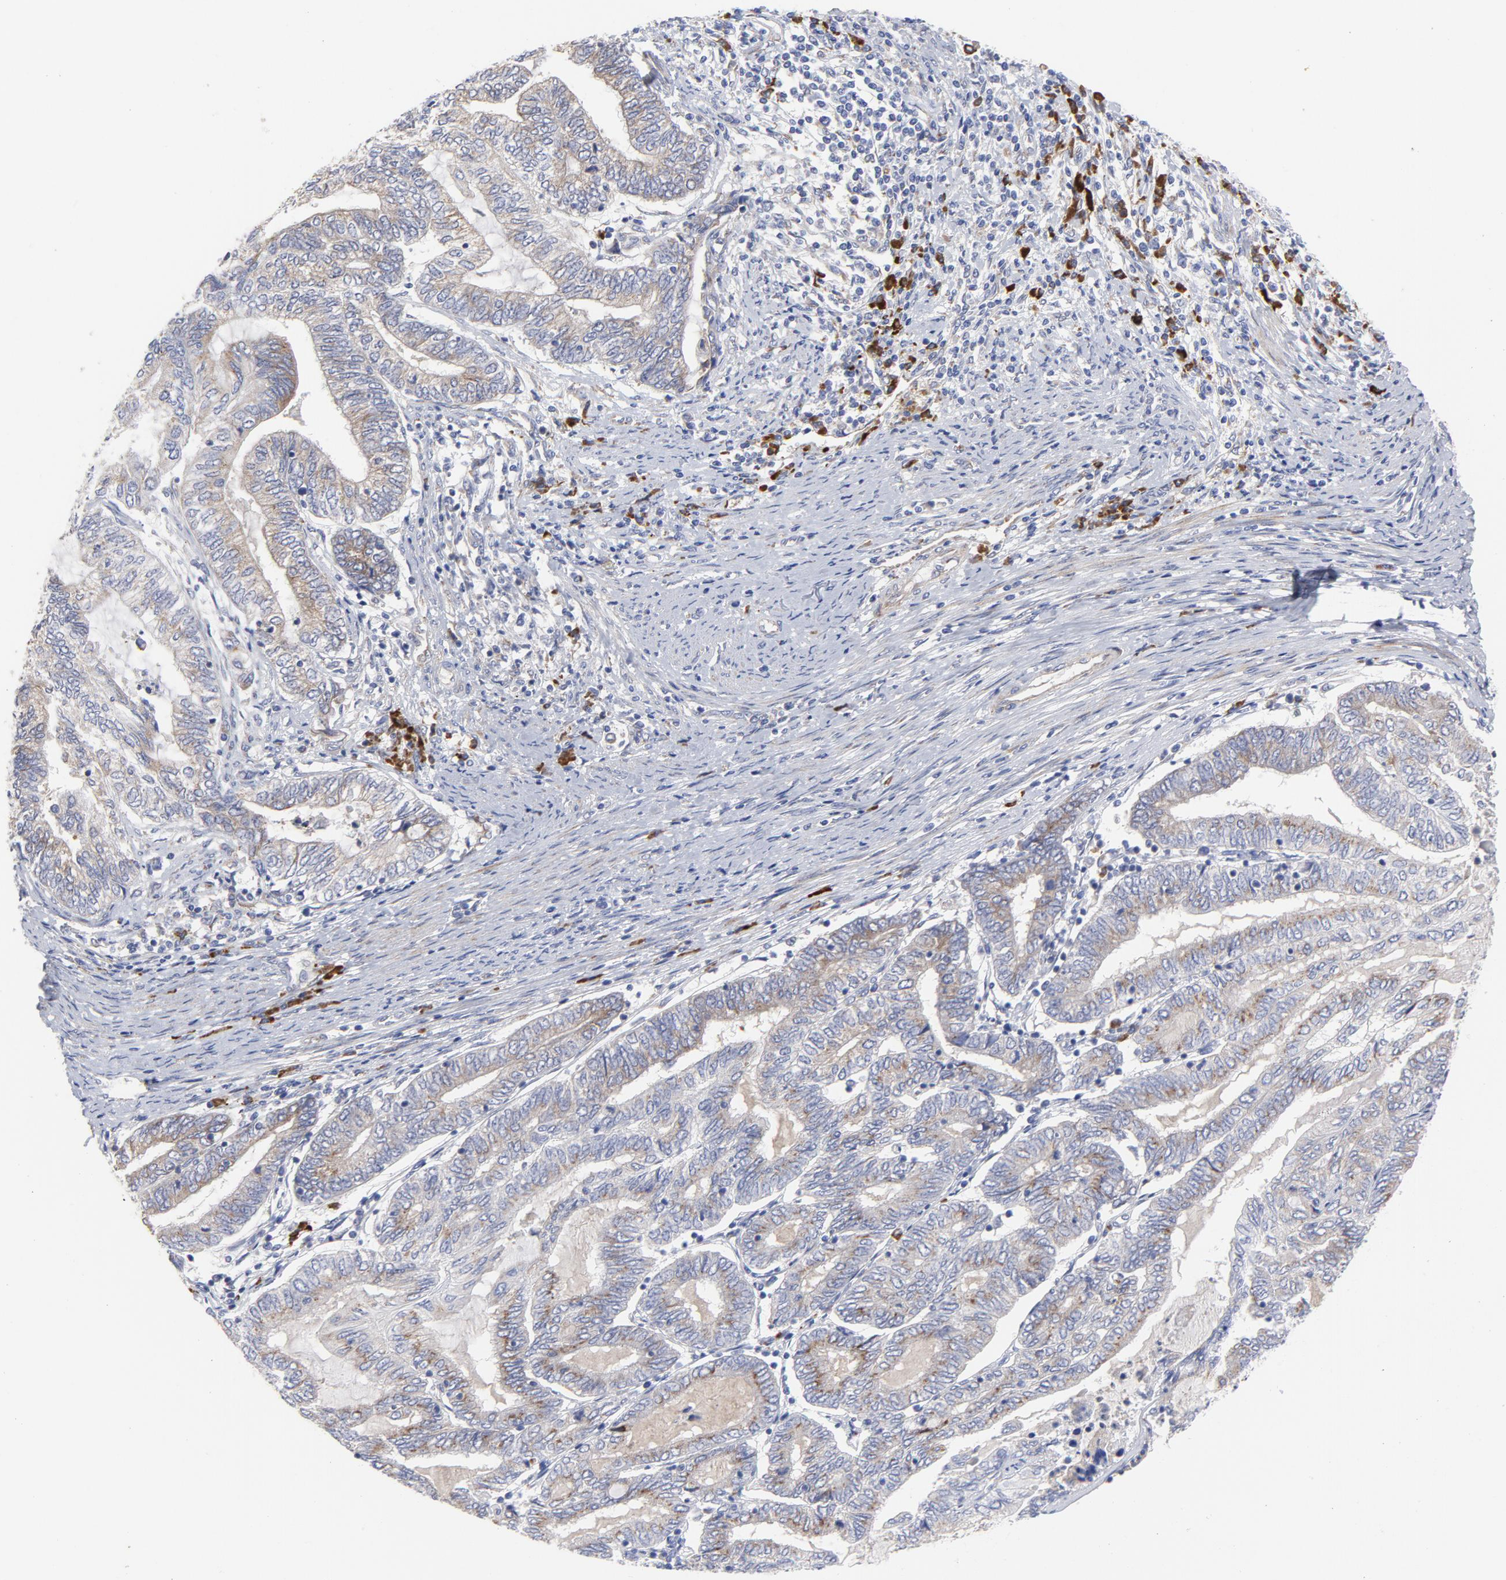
{"staining": {"intensity": "weak", "quantity": "25%-75%", "location": "cytoplasmic/membranous"}, "tissue": "endometrial cancer", "cell_type": "Tumor cells", "image_type": "cancer", "snomed": [{"axis": "morphology", "description": "Adenocarcinoma, NOS"}, {"axis": "topography", "description": "Uterus"}, {"axis": "topography", "description": "Endometrium"}], "caption": "High-power microscopy captured an IHC histopathology image of adenocarcinoma (endometrial), revealing weak cytoplasmic/membranous positivity in about 25%-75% of tumor cells.", "gene": "RAPGEF3", "patient": {"sex": "female", "age": 70}}